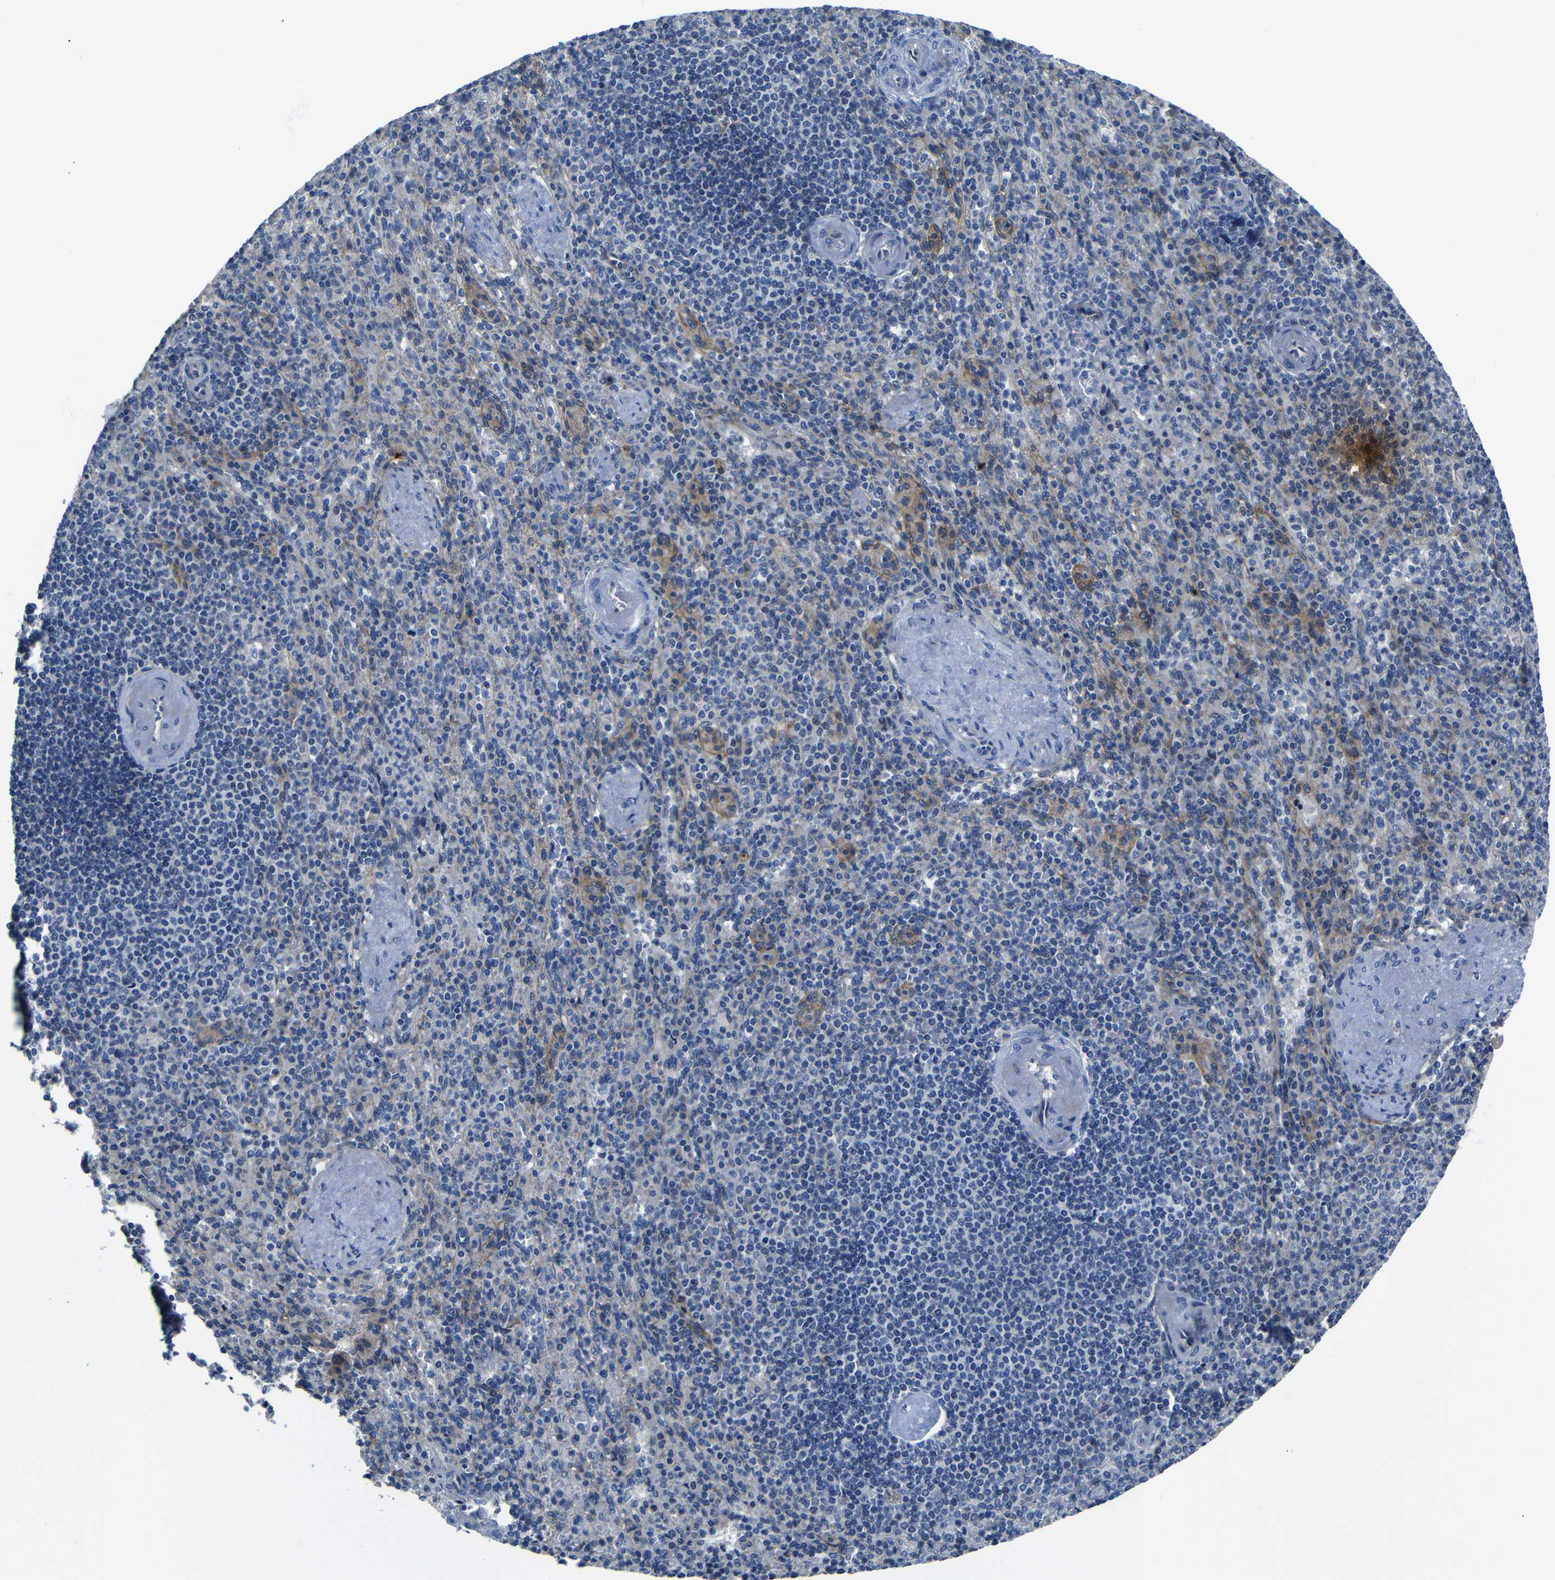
{"staining": {"intensity": "weak", "quantity": "25%-75%", "location": "cytoplasmic/membranous"}, "tissue": "spleen", "cell_type": "Cells in red pulp", "image_type": "normal", "snomed": [{"axis": "morphology", "description": "Normal tissue, NOS"}, {"axis": "topography", "description": "Spleen"}], "caption": "Immunohistochemistry of benign spleen displays low levels of weak cytoplasmic/membranous expression in about 25%-75% of cells in red pulp.", "gene": "AFDN", "patient": {"sex": "female", "age": 74}}